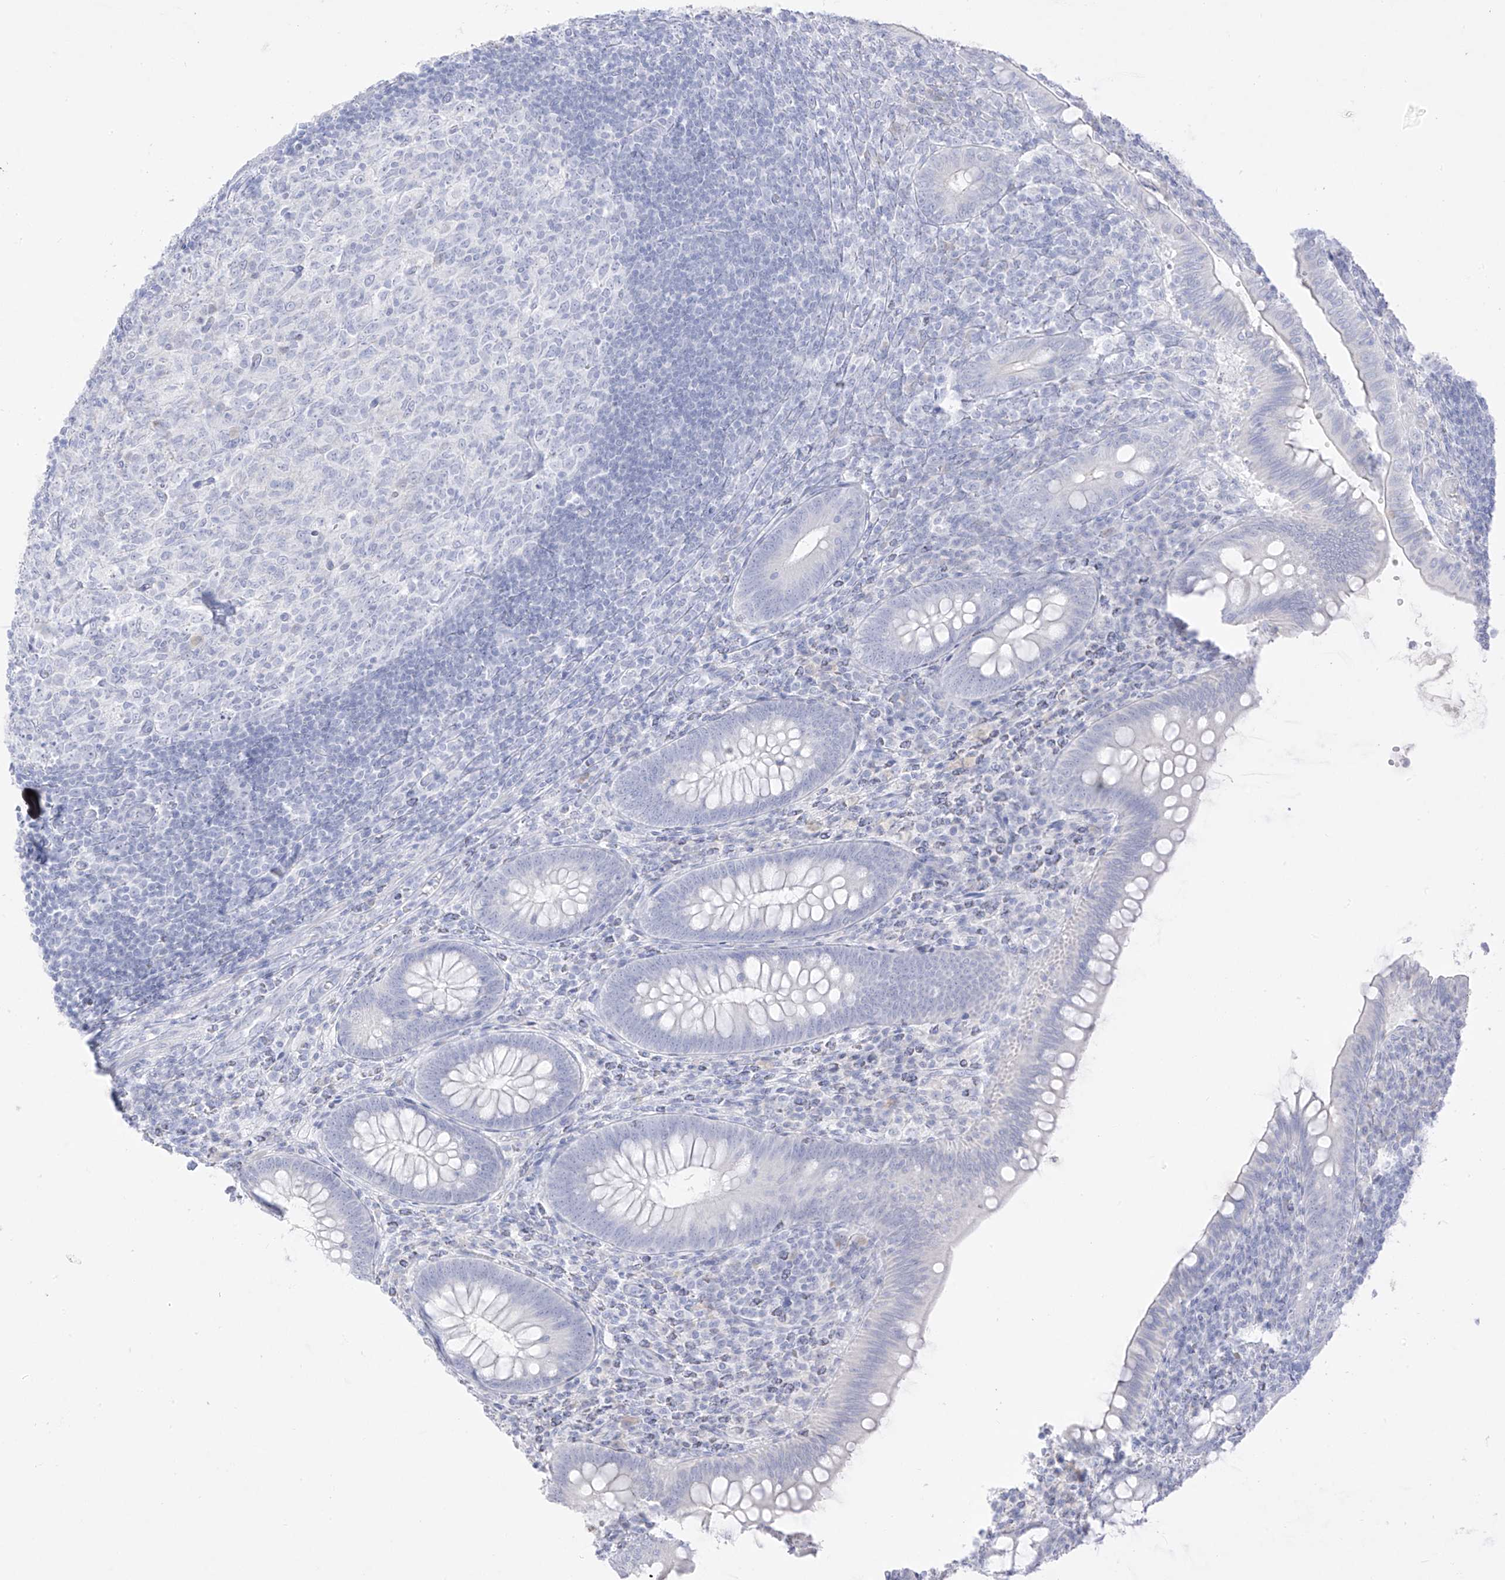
{"staining": {"intensity": "negative", "quantity": "none", "location": "none"}, "tissue": "appendix", "cell_type": "Glandular cells", "image_type": "normal", "snomed": [{"axis": "morphology", "description": "Normal tissue, NOS"}, {"axis": "topography", "description": "Appendix"}], "caption": "The image reveals no significant positivity in glandular cells of appendix.", "gene": "TGM4", "patient": {"sex": "male", "age": 14}}